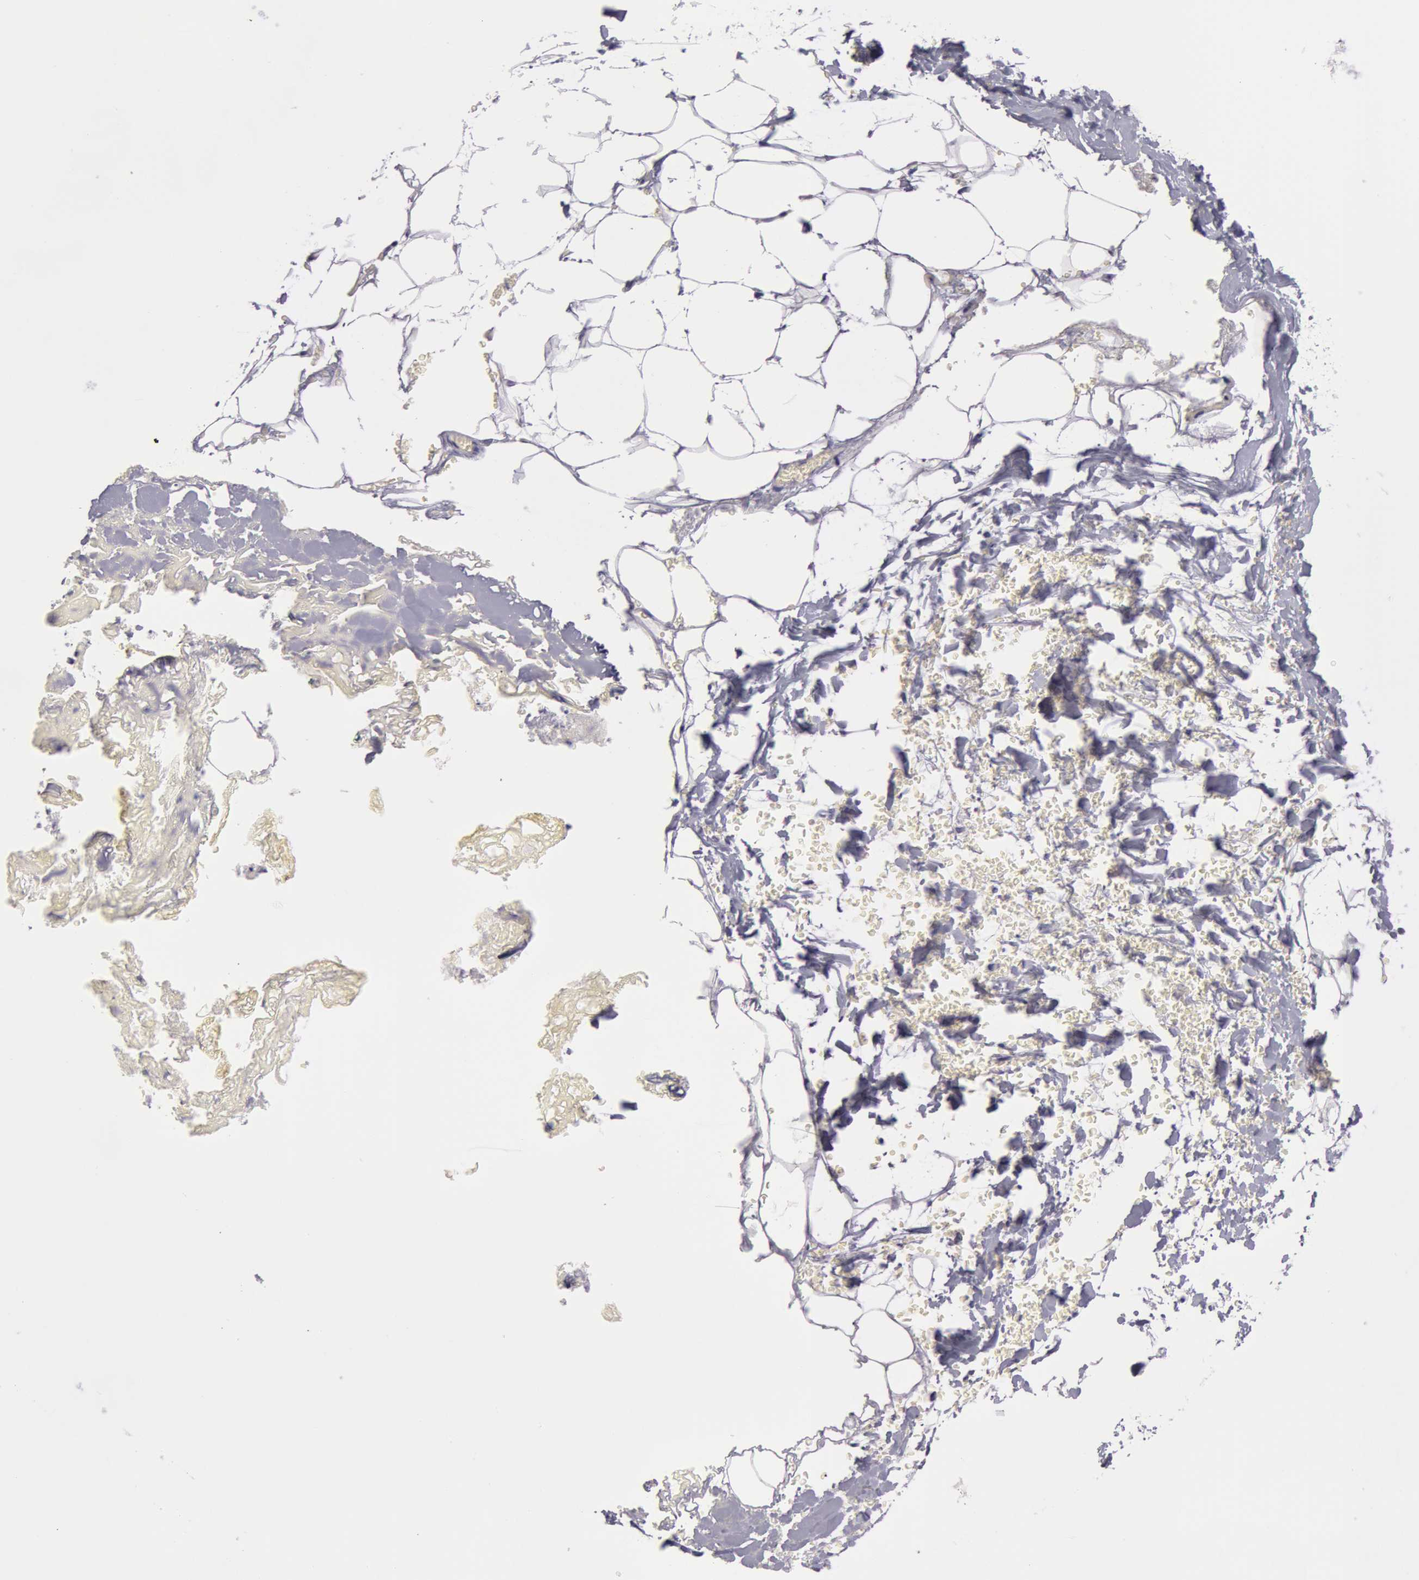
{"staining": {"intensity": "negative", "quantity": "none", "location": "none"}, "tissue": "breast", "cell_type": "Adipocytes", "image_type": "normal", "snomed": [{"axis": "morphology", "description": "Normal tissue, NOS"}, {"axis": "topography", "description": "Breast"}], "caption": "This is a photomicrograph of IHC staining of unremarkable breast, which shows no positivity in adipocytes. (DAB (3,3'-diaminobenzidine) IHC visualized using brightfield microscopy, high magnification).", "gene": "AMACR", "patient": {"sex": "female", "age": 75}}